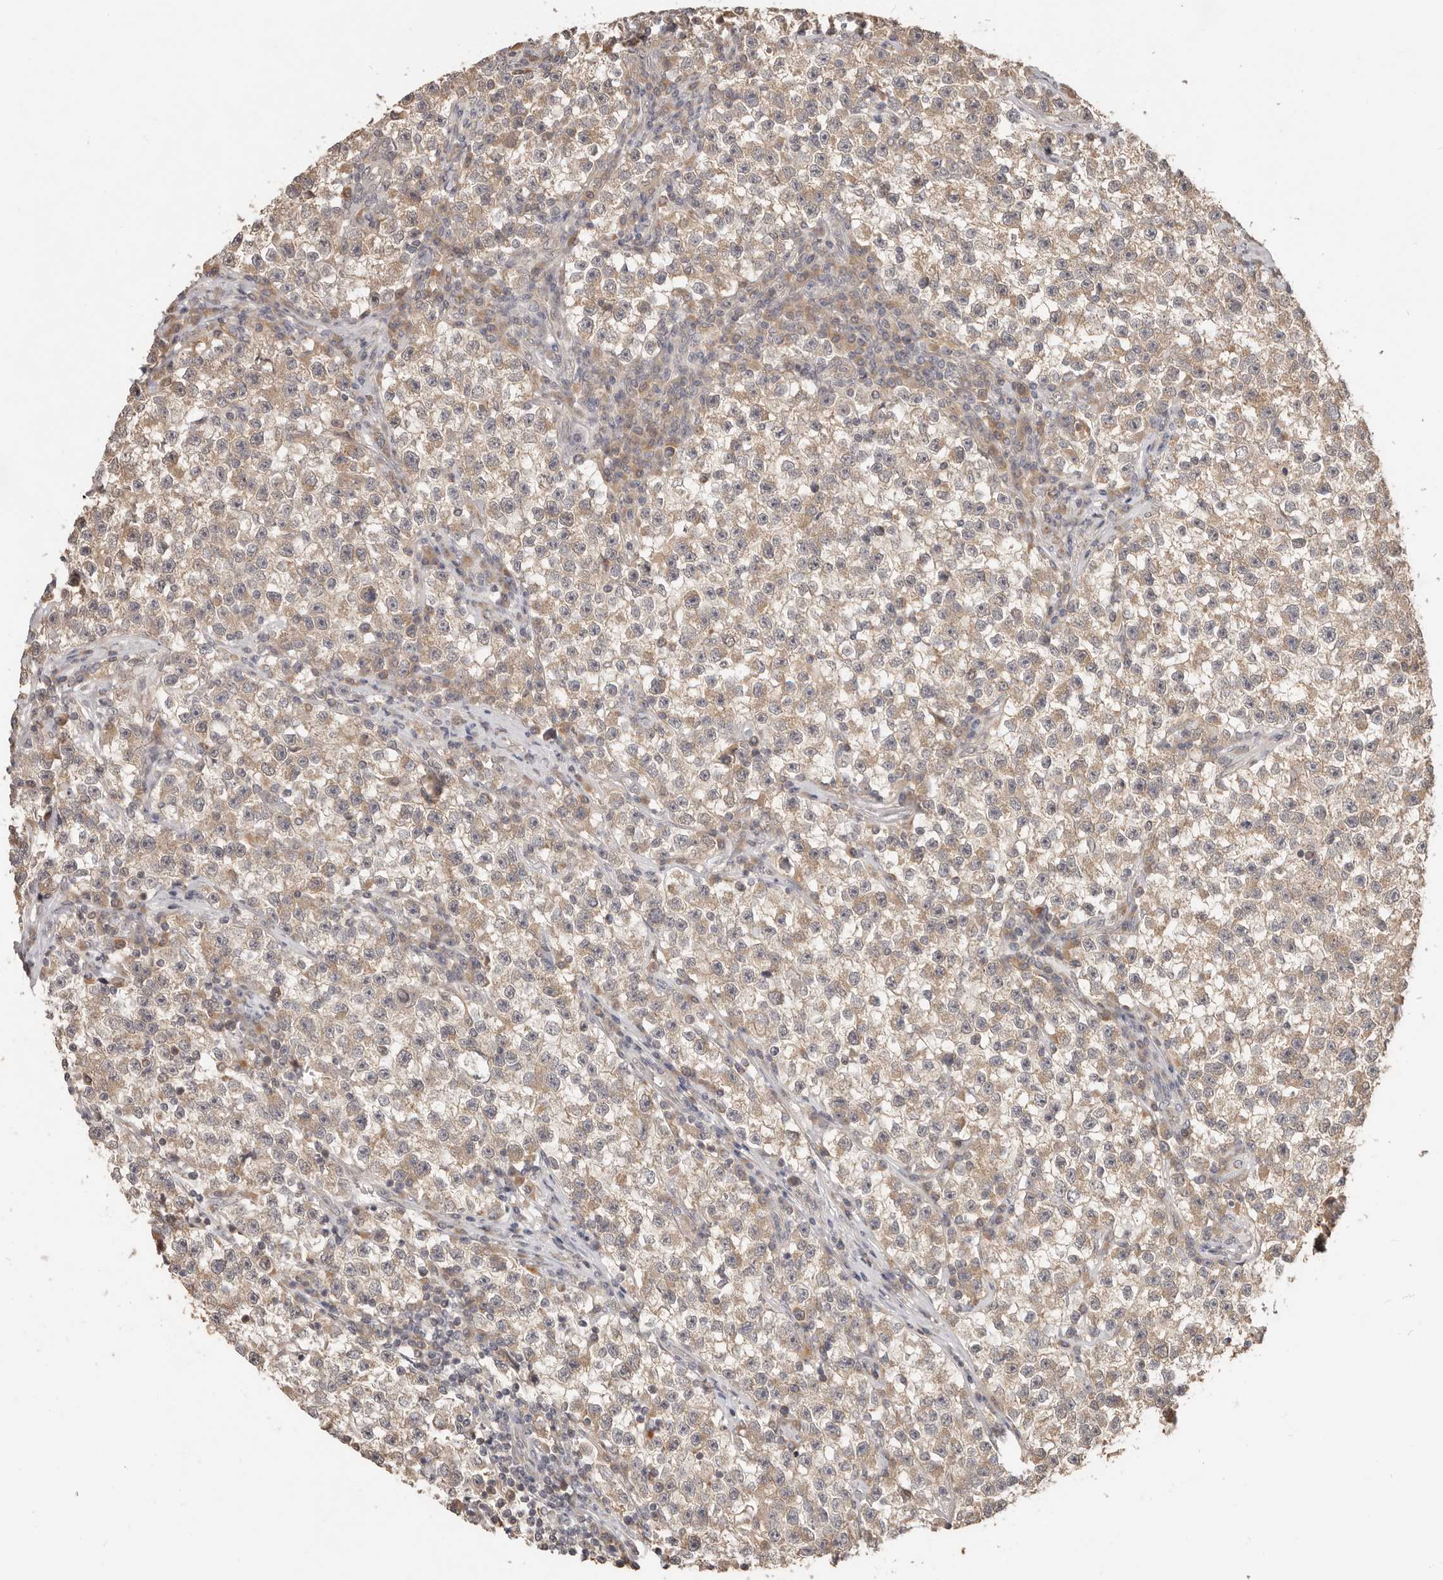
{"staining": {"intensity": "weak", "quantity": ">75%", "location": "cytoplasmic/membranous"}, "tissue": "testis cancer", "cell_type": "Tumor cells", "image_type": "cancer", "snomed": [{"axis": "morphology", "description": "Seminoma, NOS"}, {"axis": "topography", "description": "Testis"}], "caption": "High-power microscopy captured an IHC histopathology image of testis seminoma, revealing weak cytoplasmic/membranous expression in about >75% of tumor cells.", "gene": "MTFR2", "patient": {"sex": "male", "age": 22}}